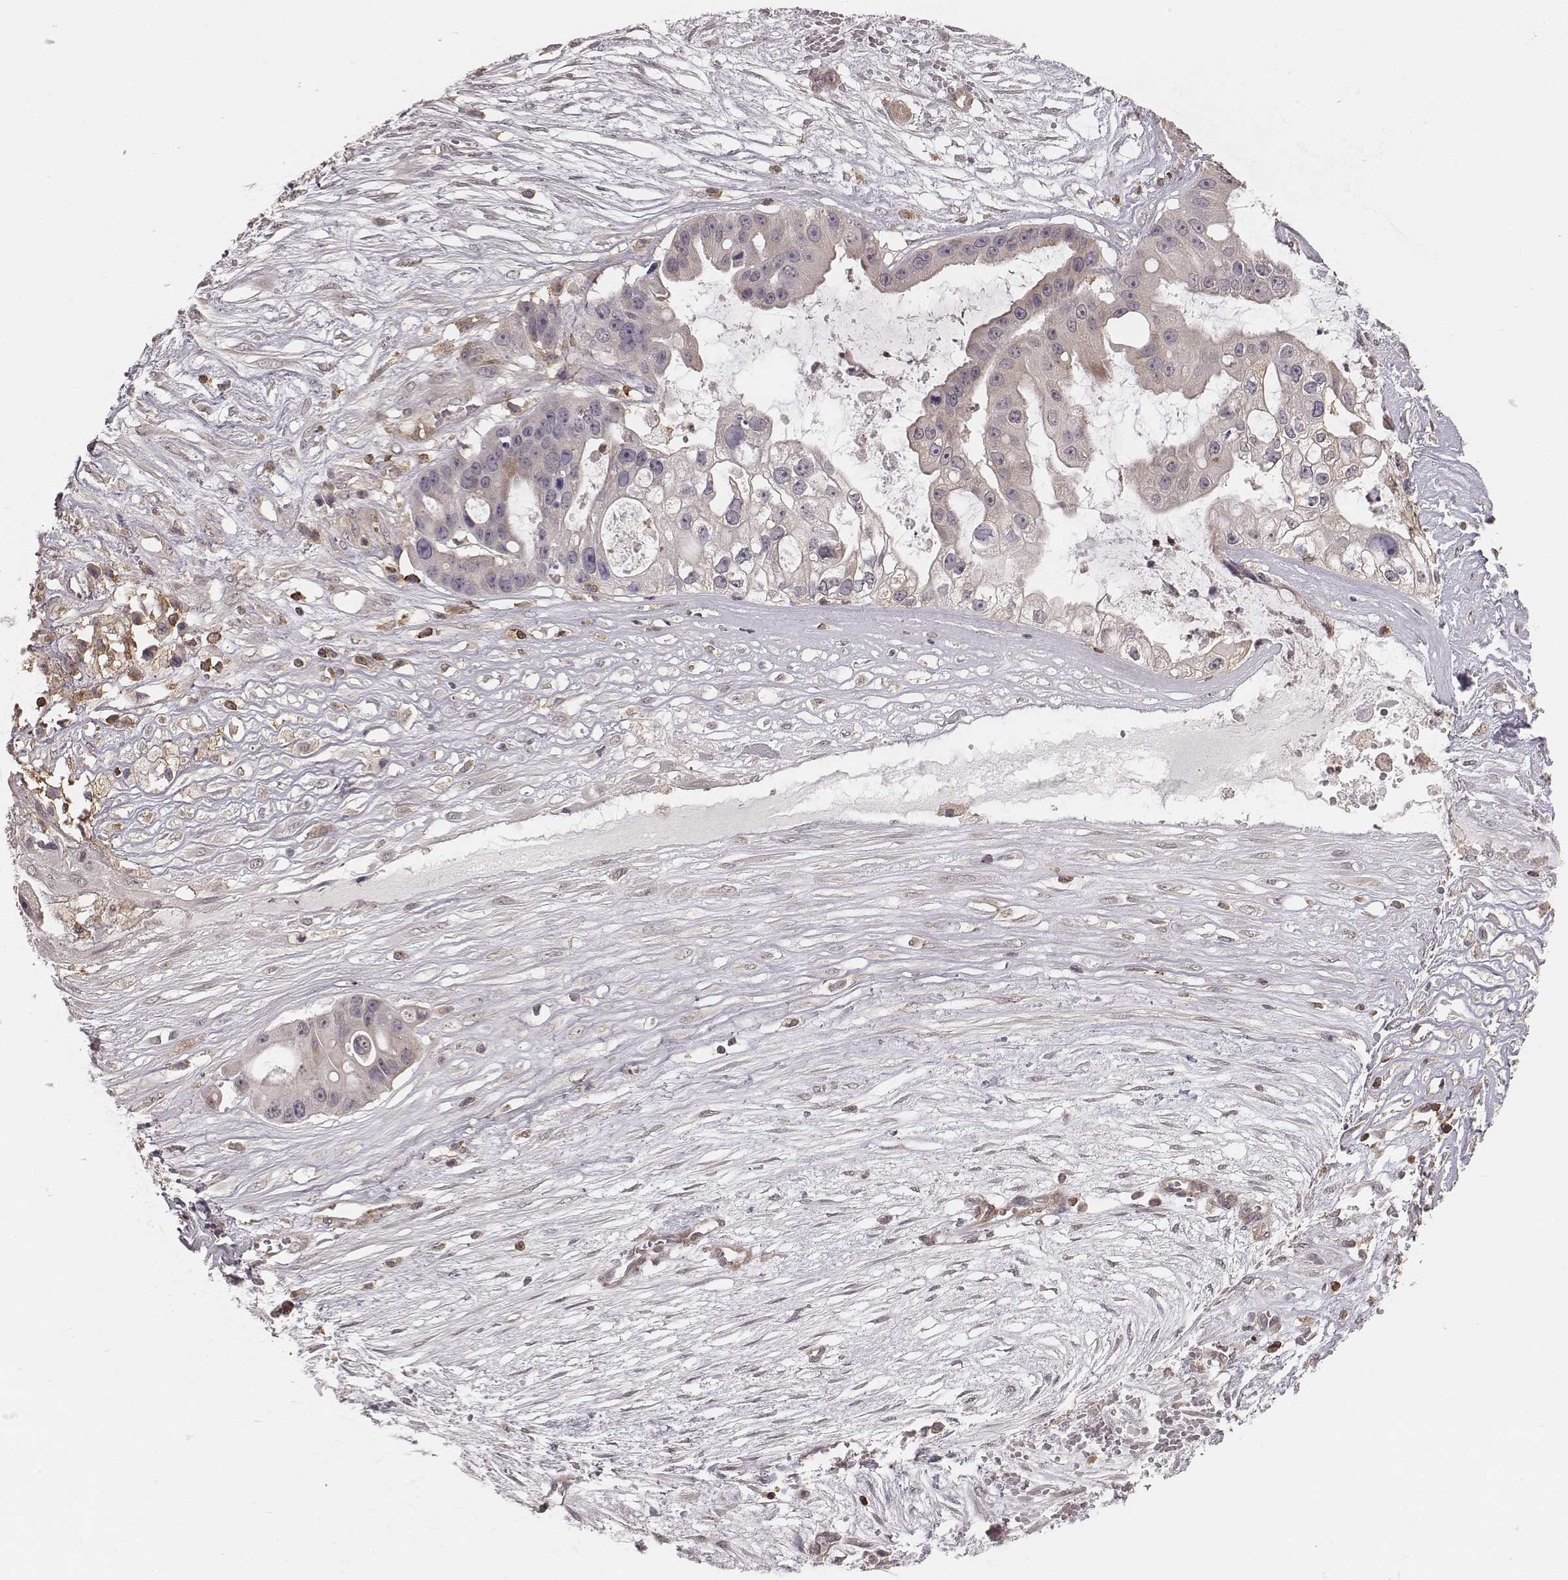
{"staining": {"intensity": "negative", "quantity": "none", "location": "none"}, "tissue": "ovarian cancer", "cell_type": "Tumor cells", "image_type": "cancer", "snomed": [{"axis": "morphology", "description": "Cystadenocarcinoma, serous, NOS"}, {"axis": "topography", "description": "Ovary"}], "caption": "This photomicrograph is of ovarian cancer stained with immunohistochemistry to label a protein in brown with the nuclei are counter-stained blue. There is no positivity in tumor cells.", "gene": "PILRA", "patient": {"sex": "female", "age": 56}}